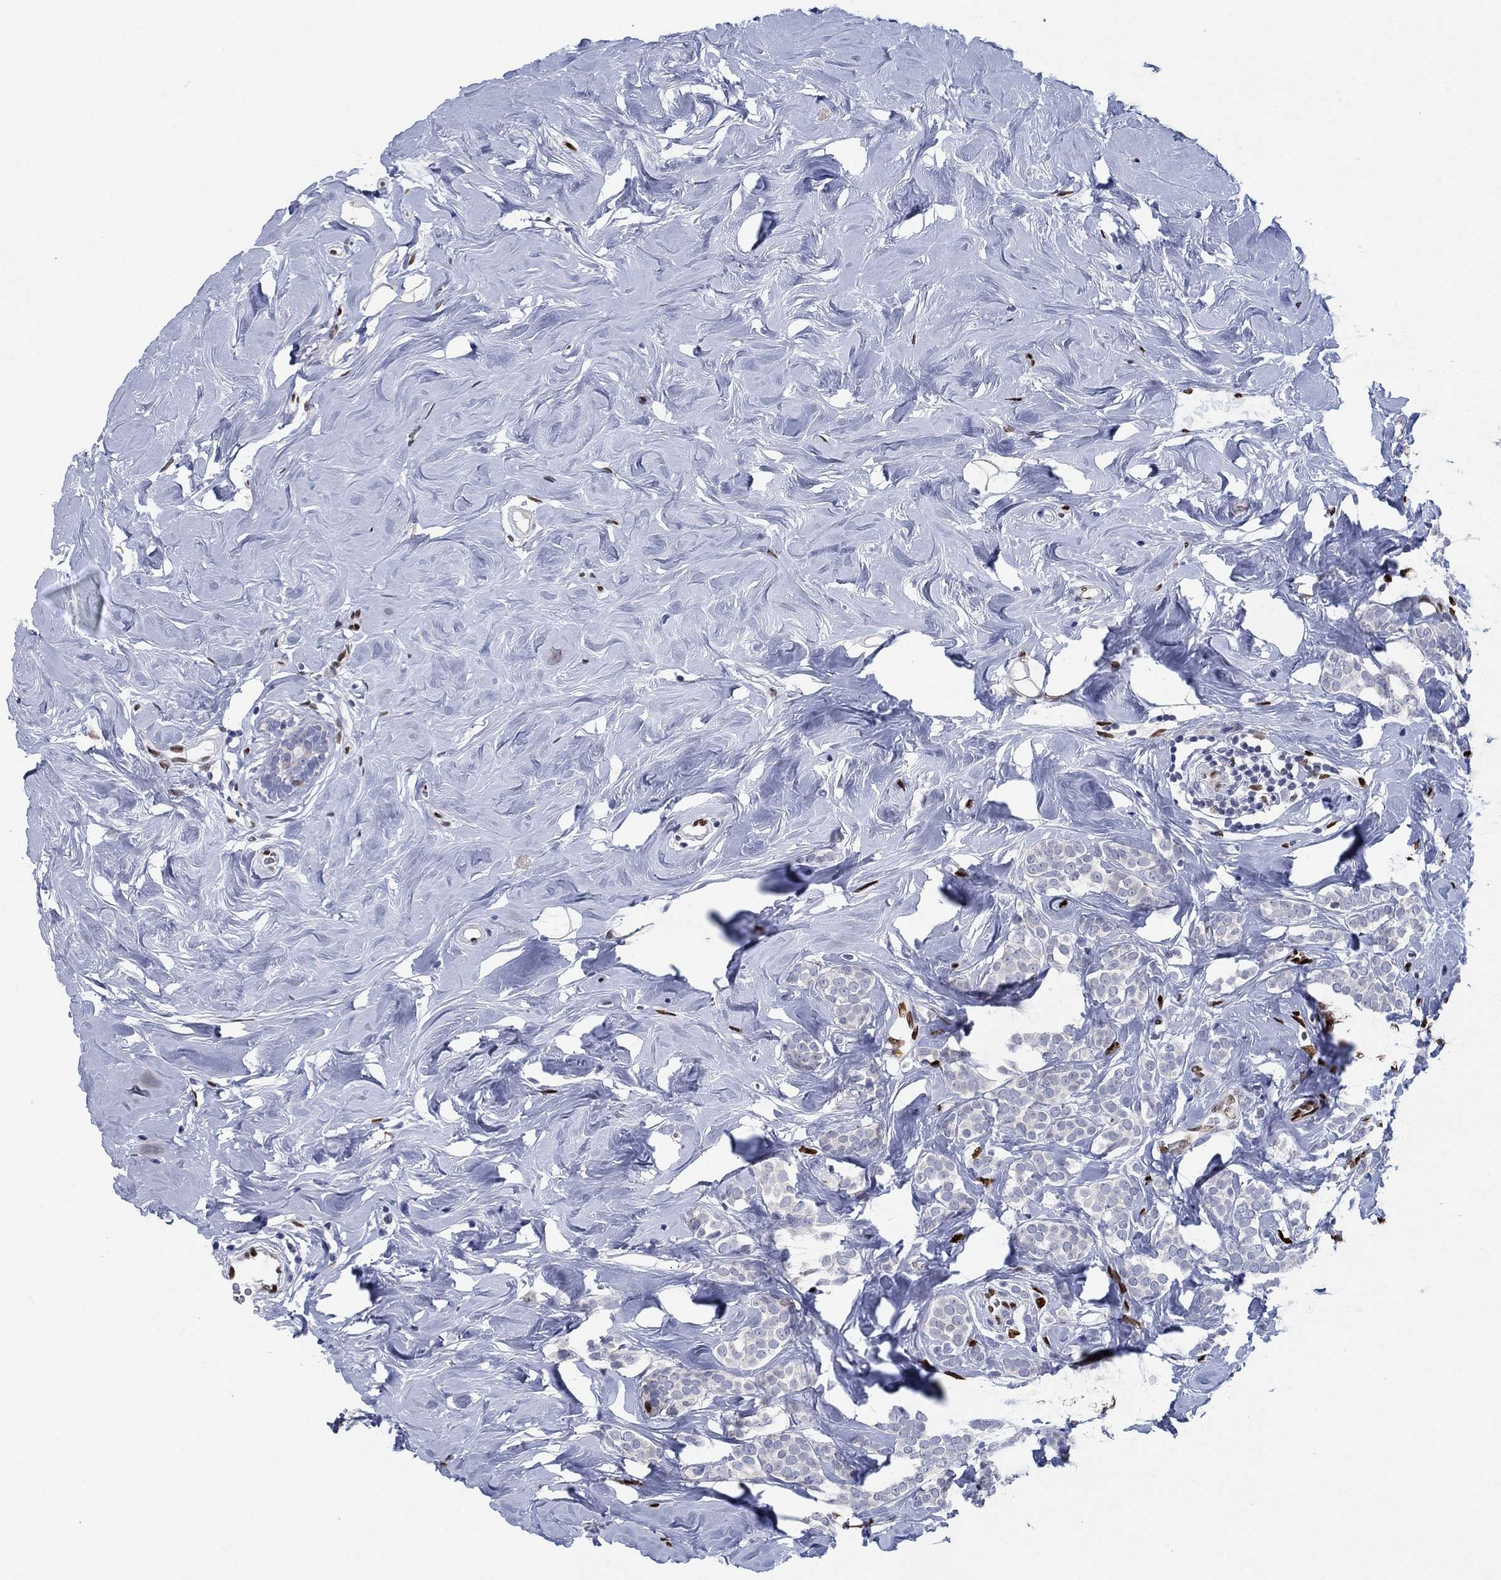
{"staining": {"intensity": "negative", "quantity": "none", "location": "none"}, "tissue": "breast cancer", "cell_type": "Tumor cells", "image_type": "cancer", "snomed": [{"axis": "morphology", "description": "Lobular carcinoma"}, {"axis": "topography", "description": "Breast"}], "caption": "Immunohistochemical staining of lobular carcinoma (breast) reveals no significant staining in tumor cells.", "gene": "ZEB1", "patient": {"sex": "female", "age": 49}}